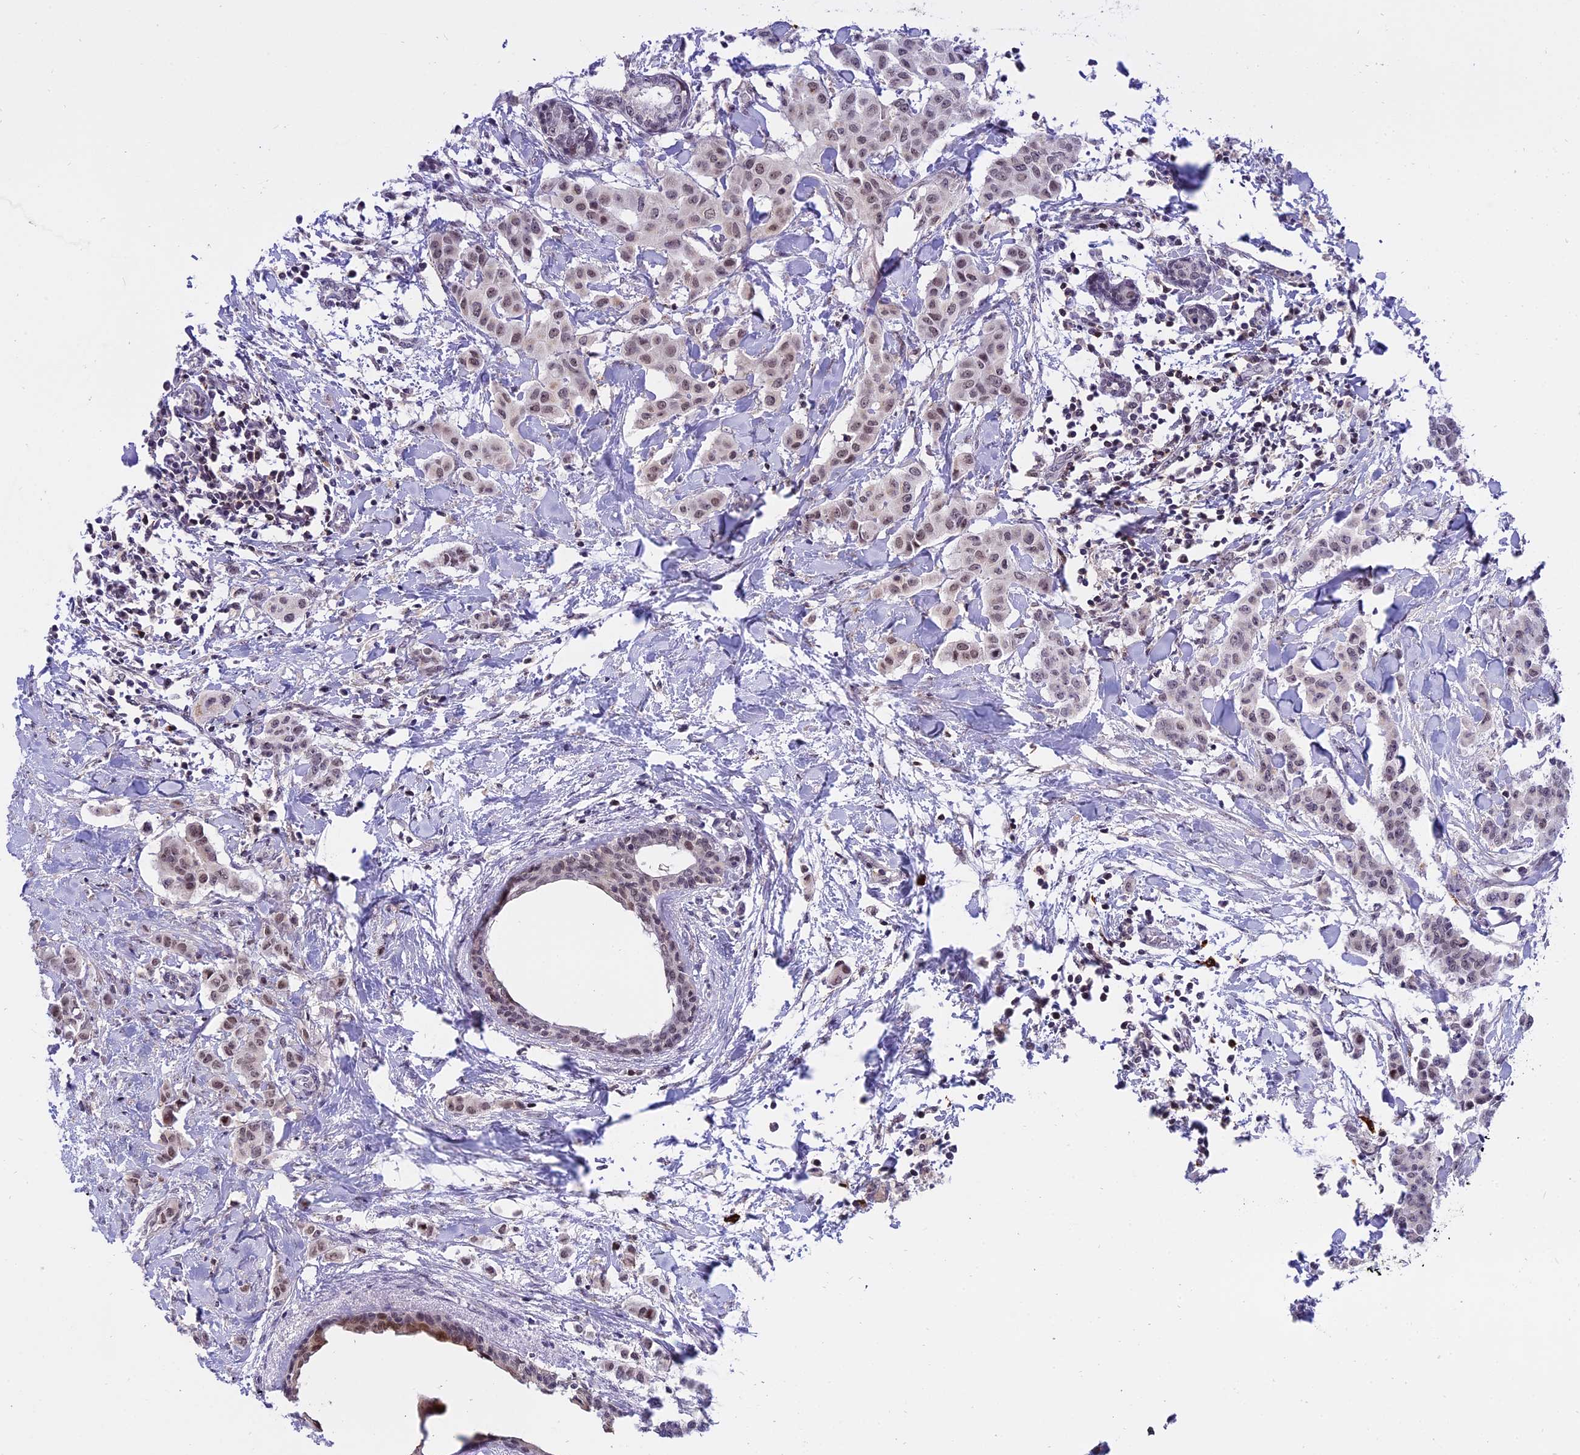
{"staining": {"intensity": "weak", "quantity": ">75%", "location": "nuclear"}, "tissue": "breast cancer", "cell_type": "Tumor cells", "image_type": "cancer", "snomed": [{"axis": "morphology", "description": "Duct carcinoma"}, {"axis": "topography", "description": "Breast"}], "caption": "Immunohistochemical staining of human breast invasive ductal carcinoma demonstrates low levels of weak nuclear protein positivity in approximately >75% of tumor cells.", "gene": "TADA3", "patient": {"sex": "female", "age": 40}}